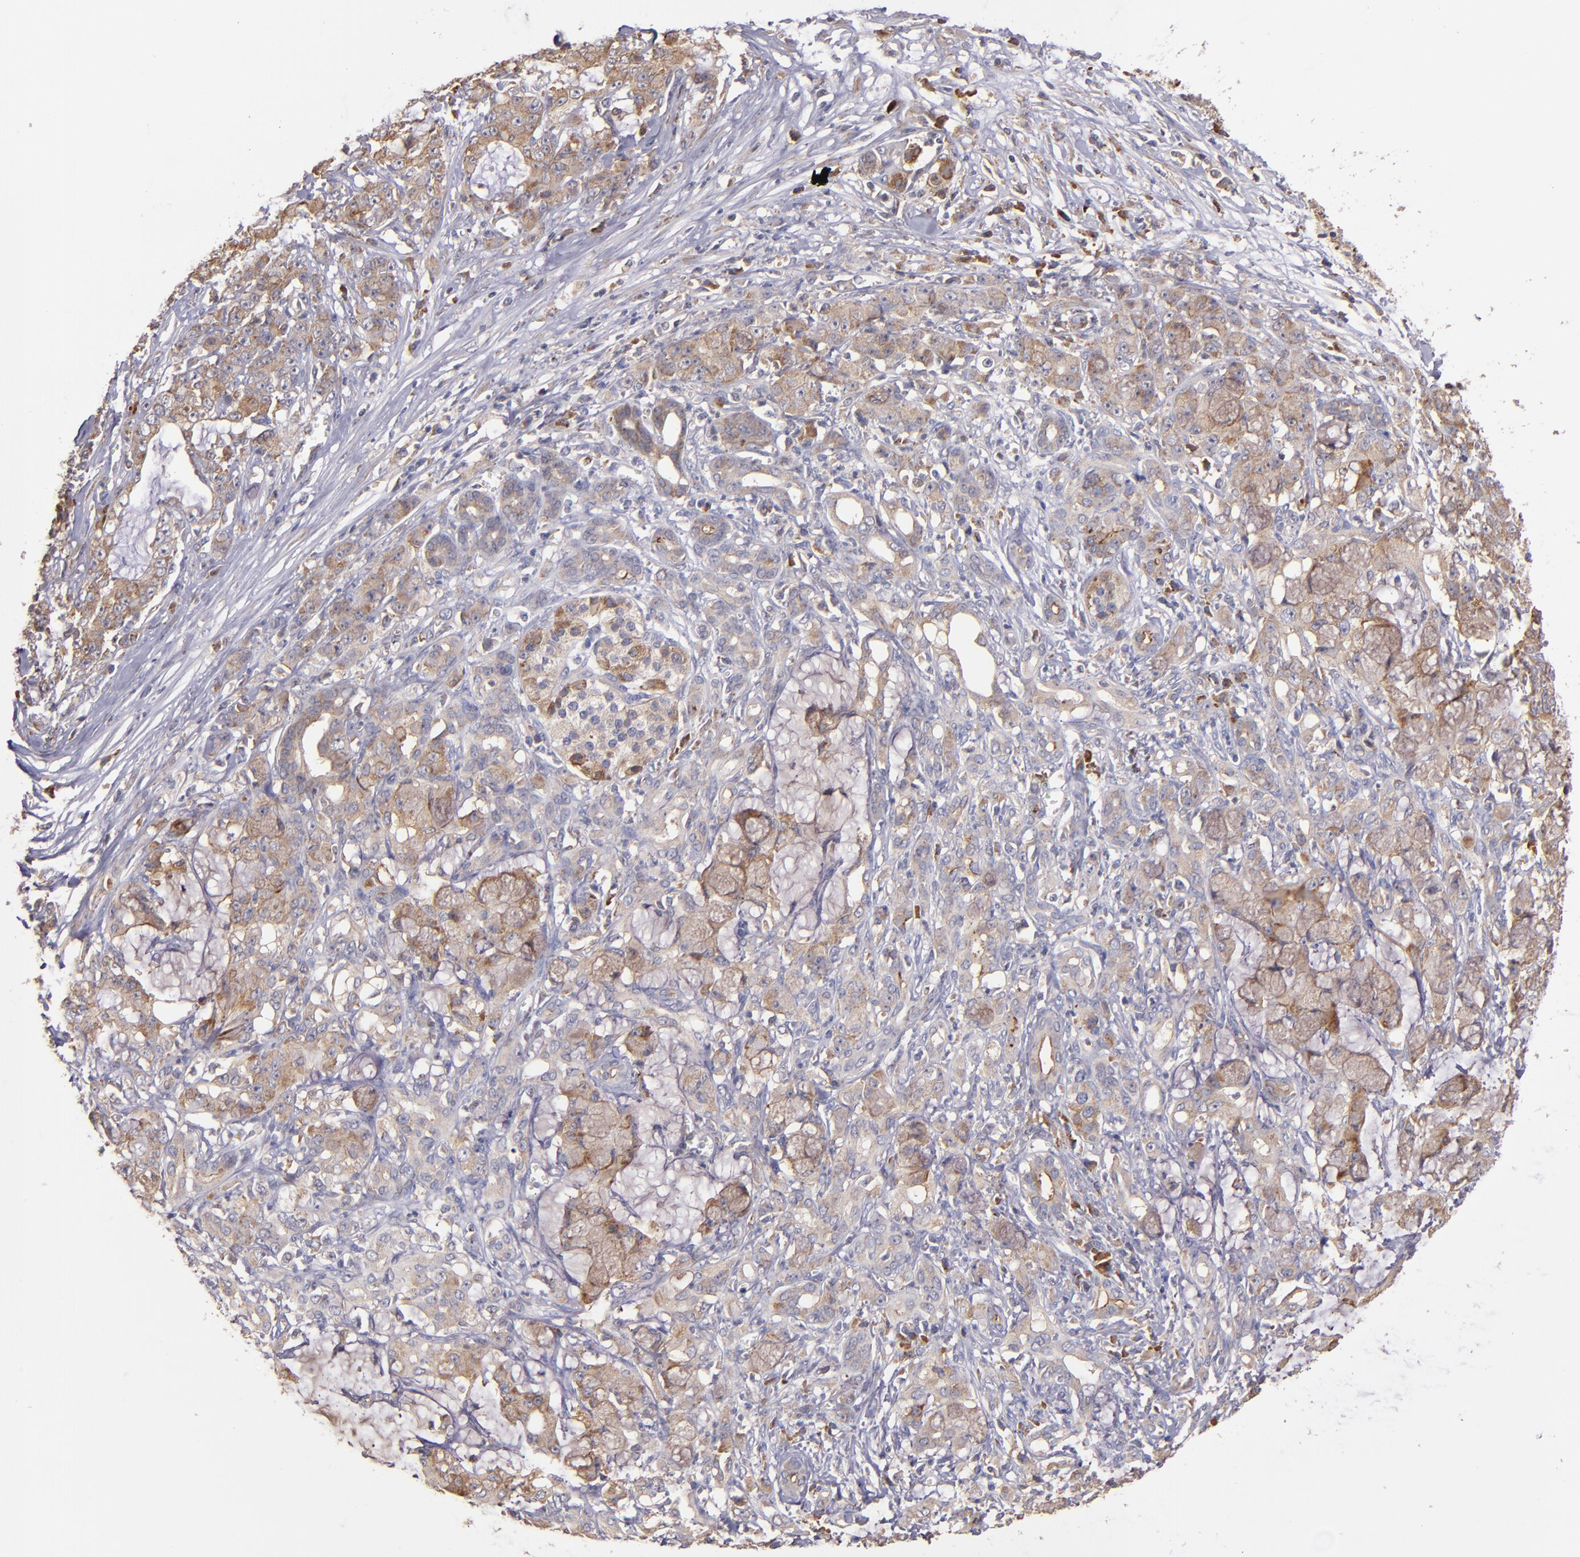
{"staining": {"intensity": "weak", "quantity": ">75%", "location": "cytoplasmic/membranous"}, "tissue": "pancreatic cancer", "cell_type": "Tumor cells", "image_type": "cancer", "snomed": [{"axis": "morphology", "description": "Adenocarcinoma, NOS"}, {"axis": "topography", "description": "Pancreas"}], "caption": "Immunohistochemistry micrograph of adenocarcinoma (pancreatic) stained for a protein (brown), which reveals low levels of weak cytoplasmic/membranous positivity in approximately >75% of tumor cells.", "gene": "IFIH1", "patient": {"sex": "female", "age": 73}}